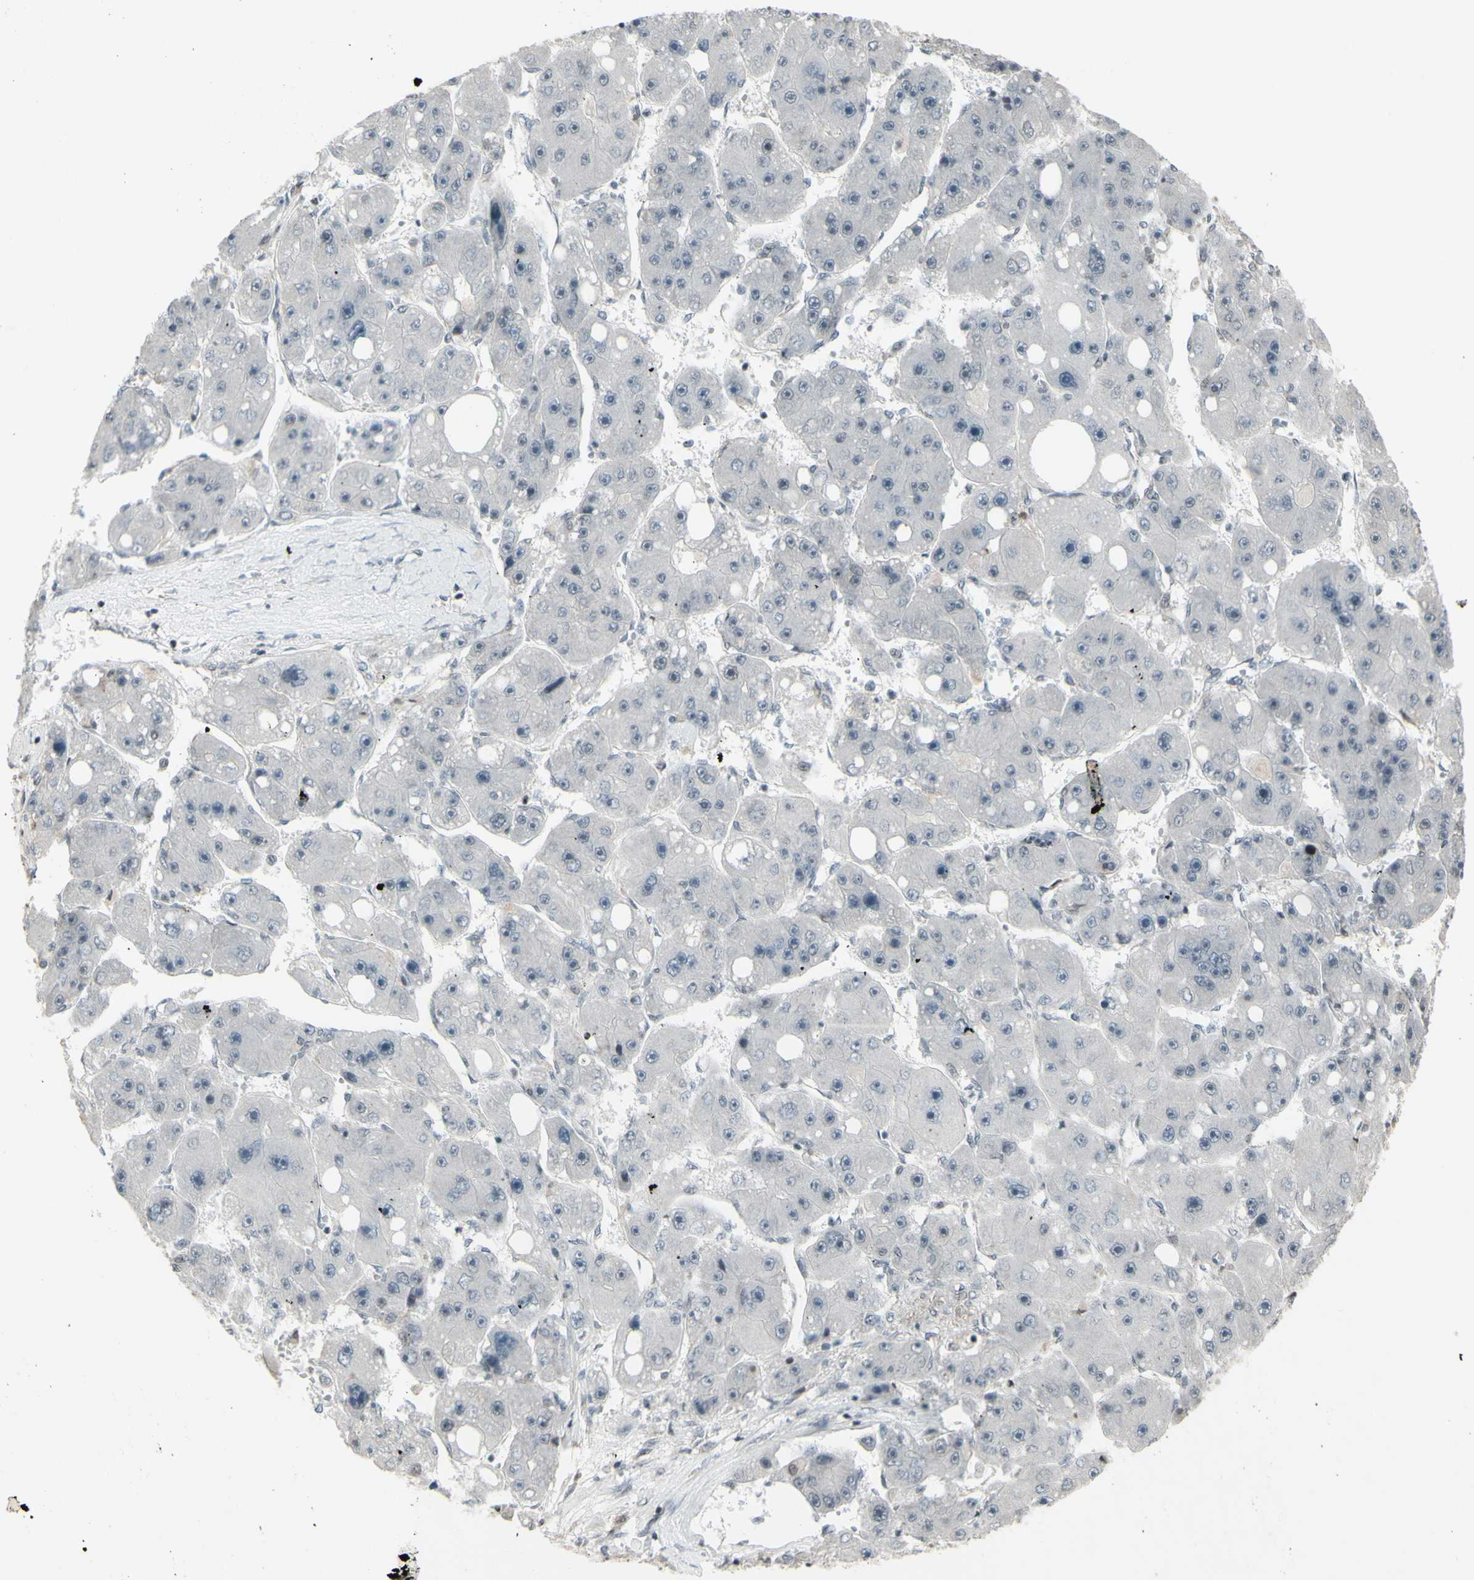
{"staining": {"intensity": "negative", "quantity": "none", "location": "none"}, "tissue": "liver cancer", "cell_type": "Tumor cells", "image_type": "cancer", "snomed": [{"axis": "morphology", "description": "Carcinoma, Hepatocellular, NOS"}, {"axis": "topography", "description": "Liver"}], "caption": "Photomicrograph shows no significant protein expression in tumor cells of hepatocellular carcinoma (liver).", "gene": "SUPT6H", "patient": {"sex": "female", "age": 61}}